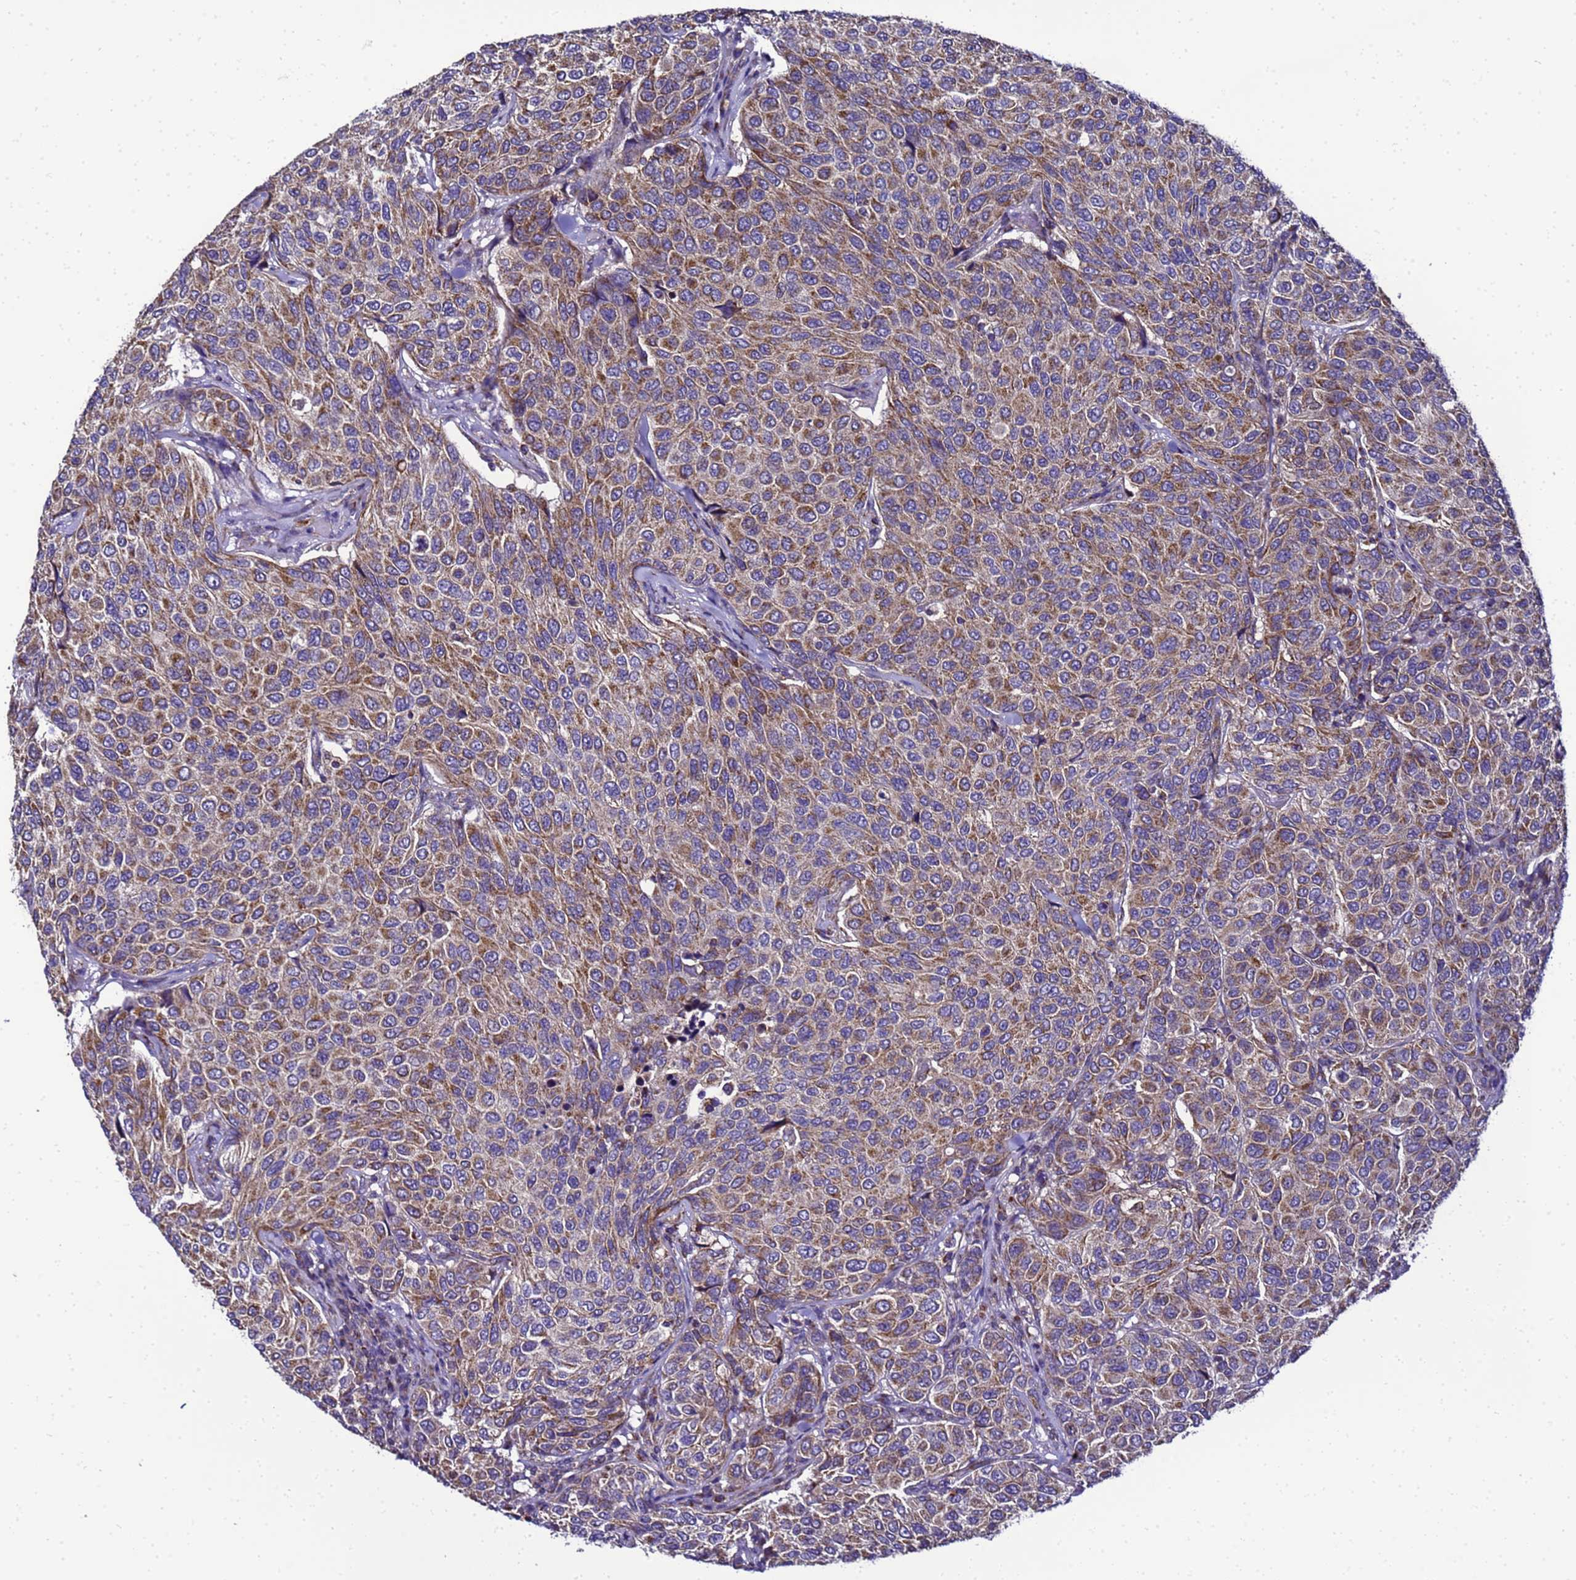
{"staining": {"intensity": "moderate", "quantity": ">75%", "location": "cytoplasmic/membranous"}, "tissue": "breast cancer", "cell_type": "Tumor cells", "image_type": "cancer", "snomed": [{"axis": "morphology", "description": "Duct carcinoma"}, {"axis": "topography", "description": "Breast"}], "caption": "Immunohistochemical staining of breast cancer (invasive ductal carcinoma) demonstrates moderate cytoplasmic/membranous protein positivity in about >75% of tumor cells.", "gene": "HIGD2A", "patient": {"sex": "female", "age": 55}}